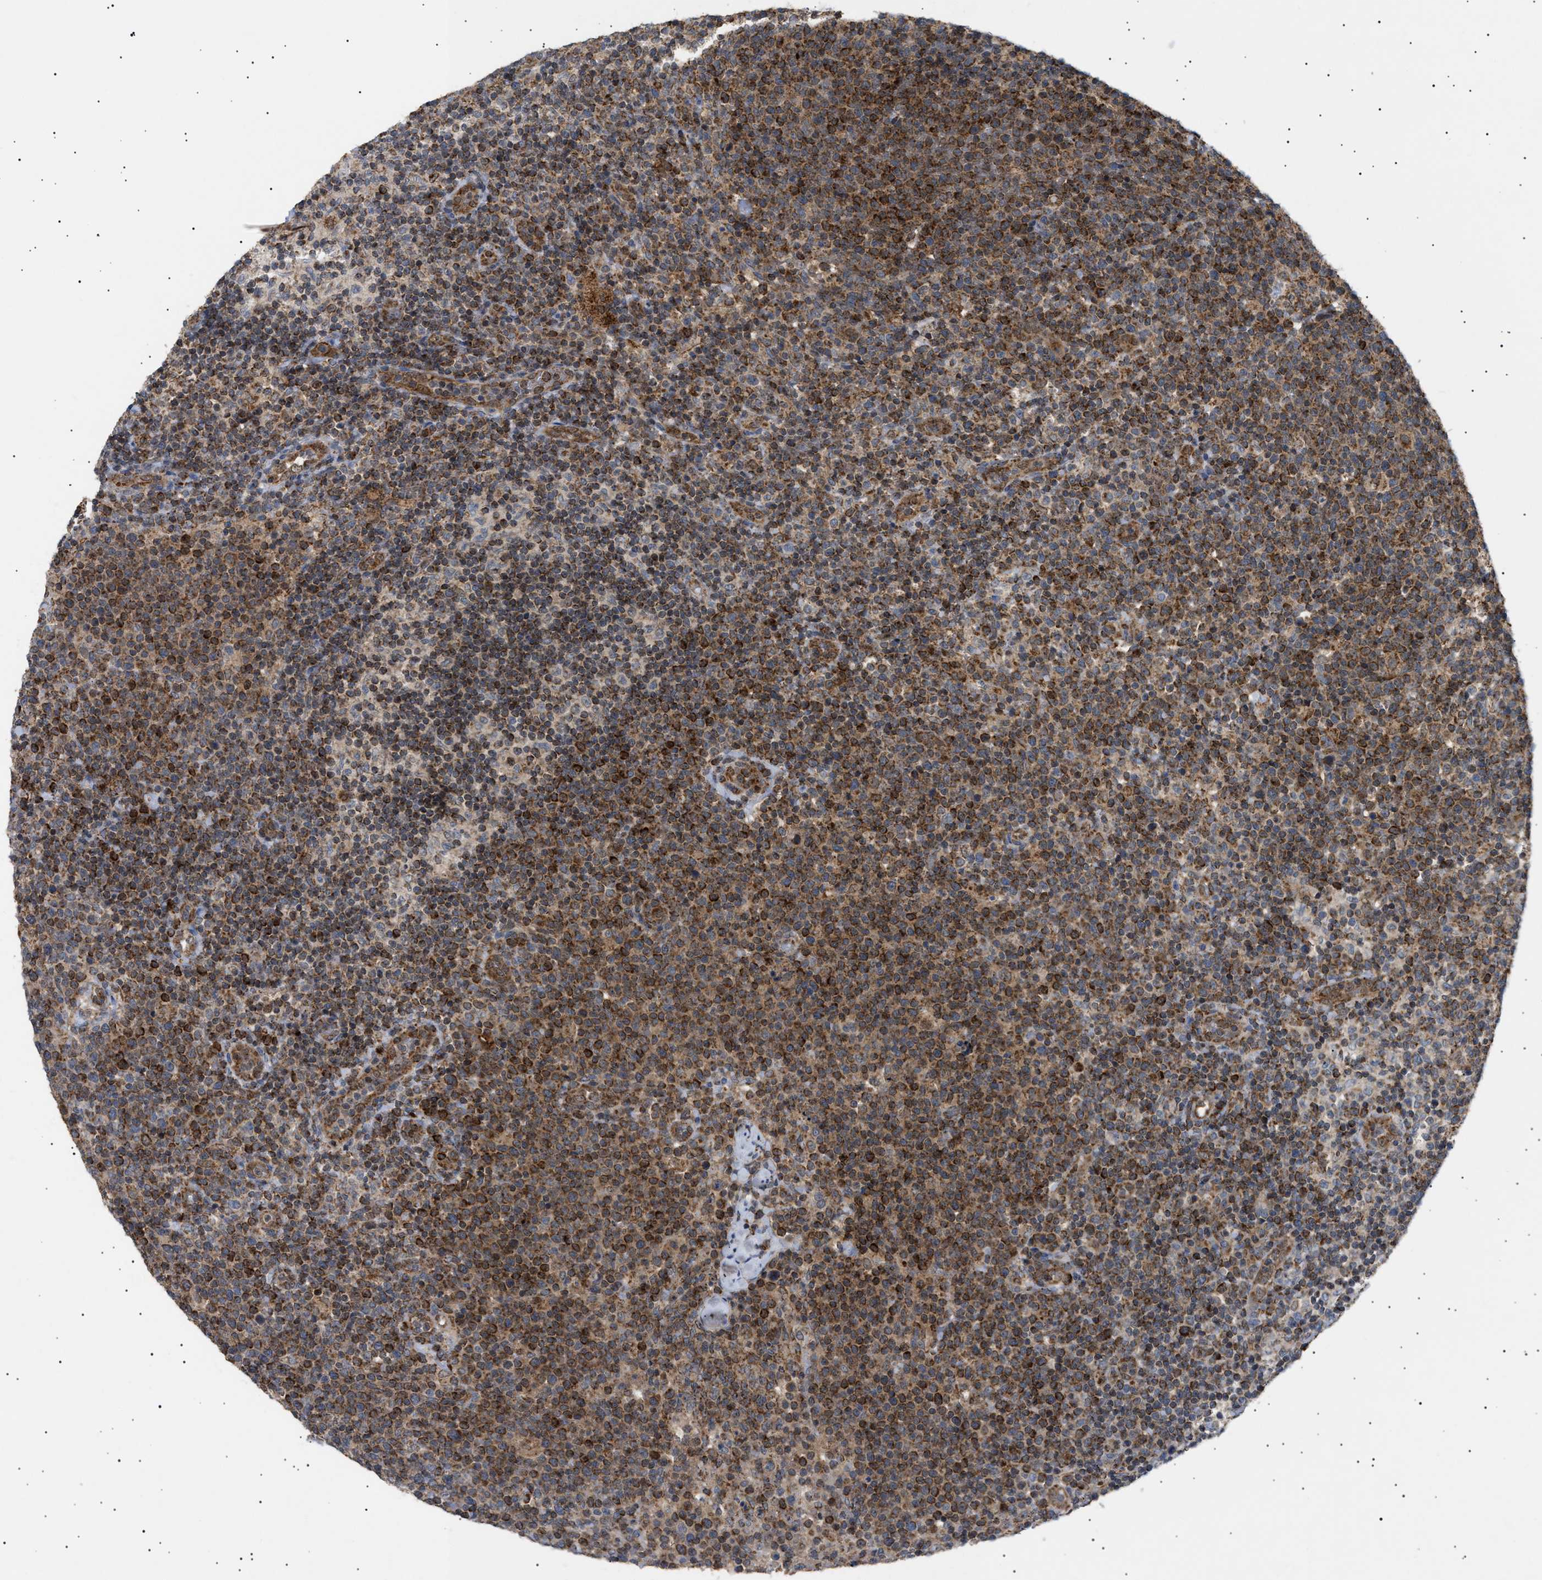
{"staining": {"intensity": "moderate", "quantity": ">75%", "location": "cytoplasmic/membranous"}, "tissue": "lymphoma", "cell_type": "Tumor cells", "image_type": "cancer", "snomed": [{"axis": "morphology", "description": "Malignant lymphoma, non-Hodgkin's type, High grade"}, {"axis": "topography", "description": "Lymph node"}], "caption": "Immunohistochemistry histopathology image of neoplastic tissue: malignant lymphoma, non-Hodgkin's type (high-grade) stained using IHC reveals medium levels of moderate protein expression localized specifically in the cytoplasmic/membranous of tumor cells, appearing as a cytoplasmic/membranous brown color.", "gene": "SIRT5", "patient": {"sex": "male", "age": 61}}